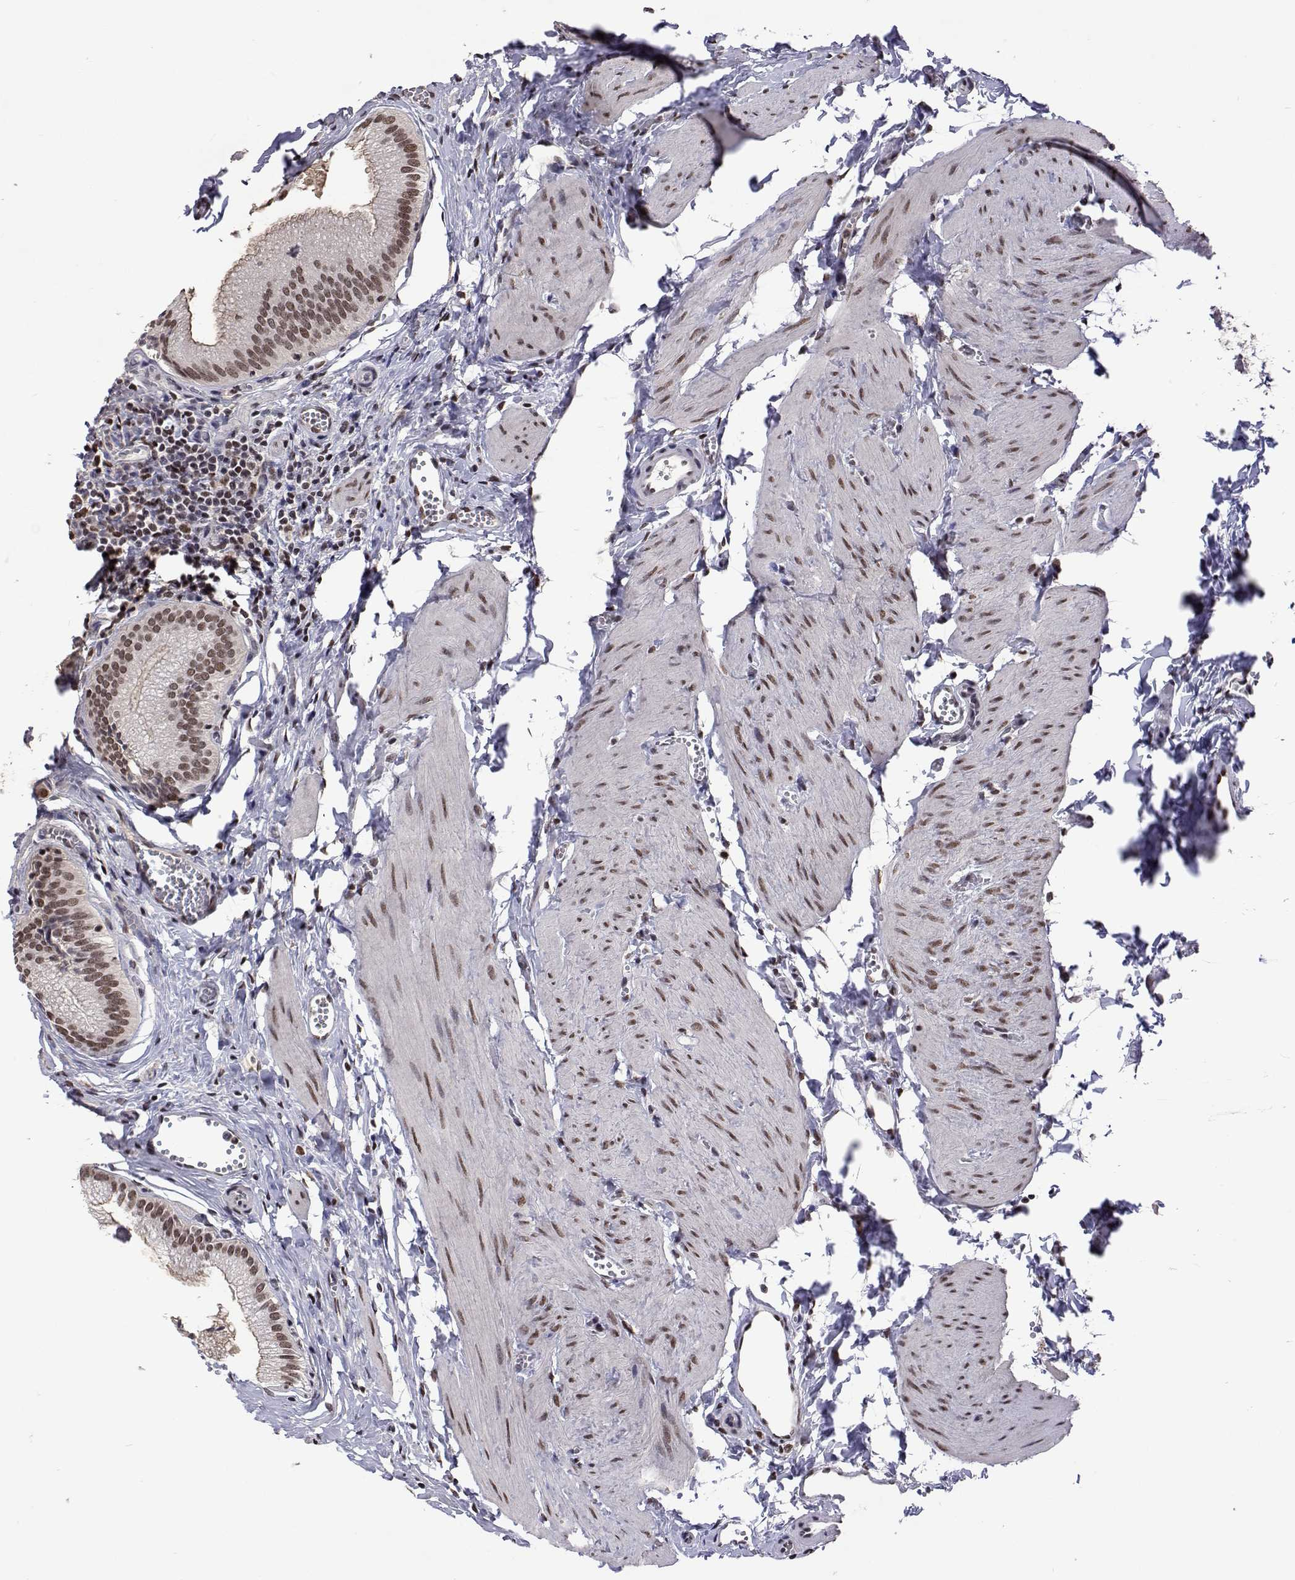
{"staining": {"intensity": "moderate", "quantity": ">75%", "location": "nuclear"}, "tissue": "gallbladder", "cell_type": "Glandular cells", "image_type": "normal", "snomed": [{"axis": "morphology", "description": "Normal tissue, NOS"}, {"axis": "topography", "description": "Gallbladder"}, {"axis": "topography", "description": "Peripheral nerve tissue"}], "caption": "Gallbladder was stained to show a protein in brown. There is medium levels of moderate nuclear staining in approximately >75% of glandular cells.", "gene": "HNRNPA0", "patient": {"sex": "male", "age": 17}}